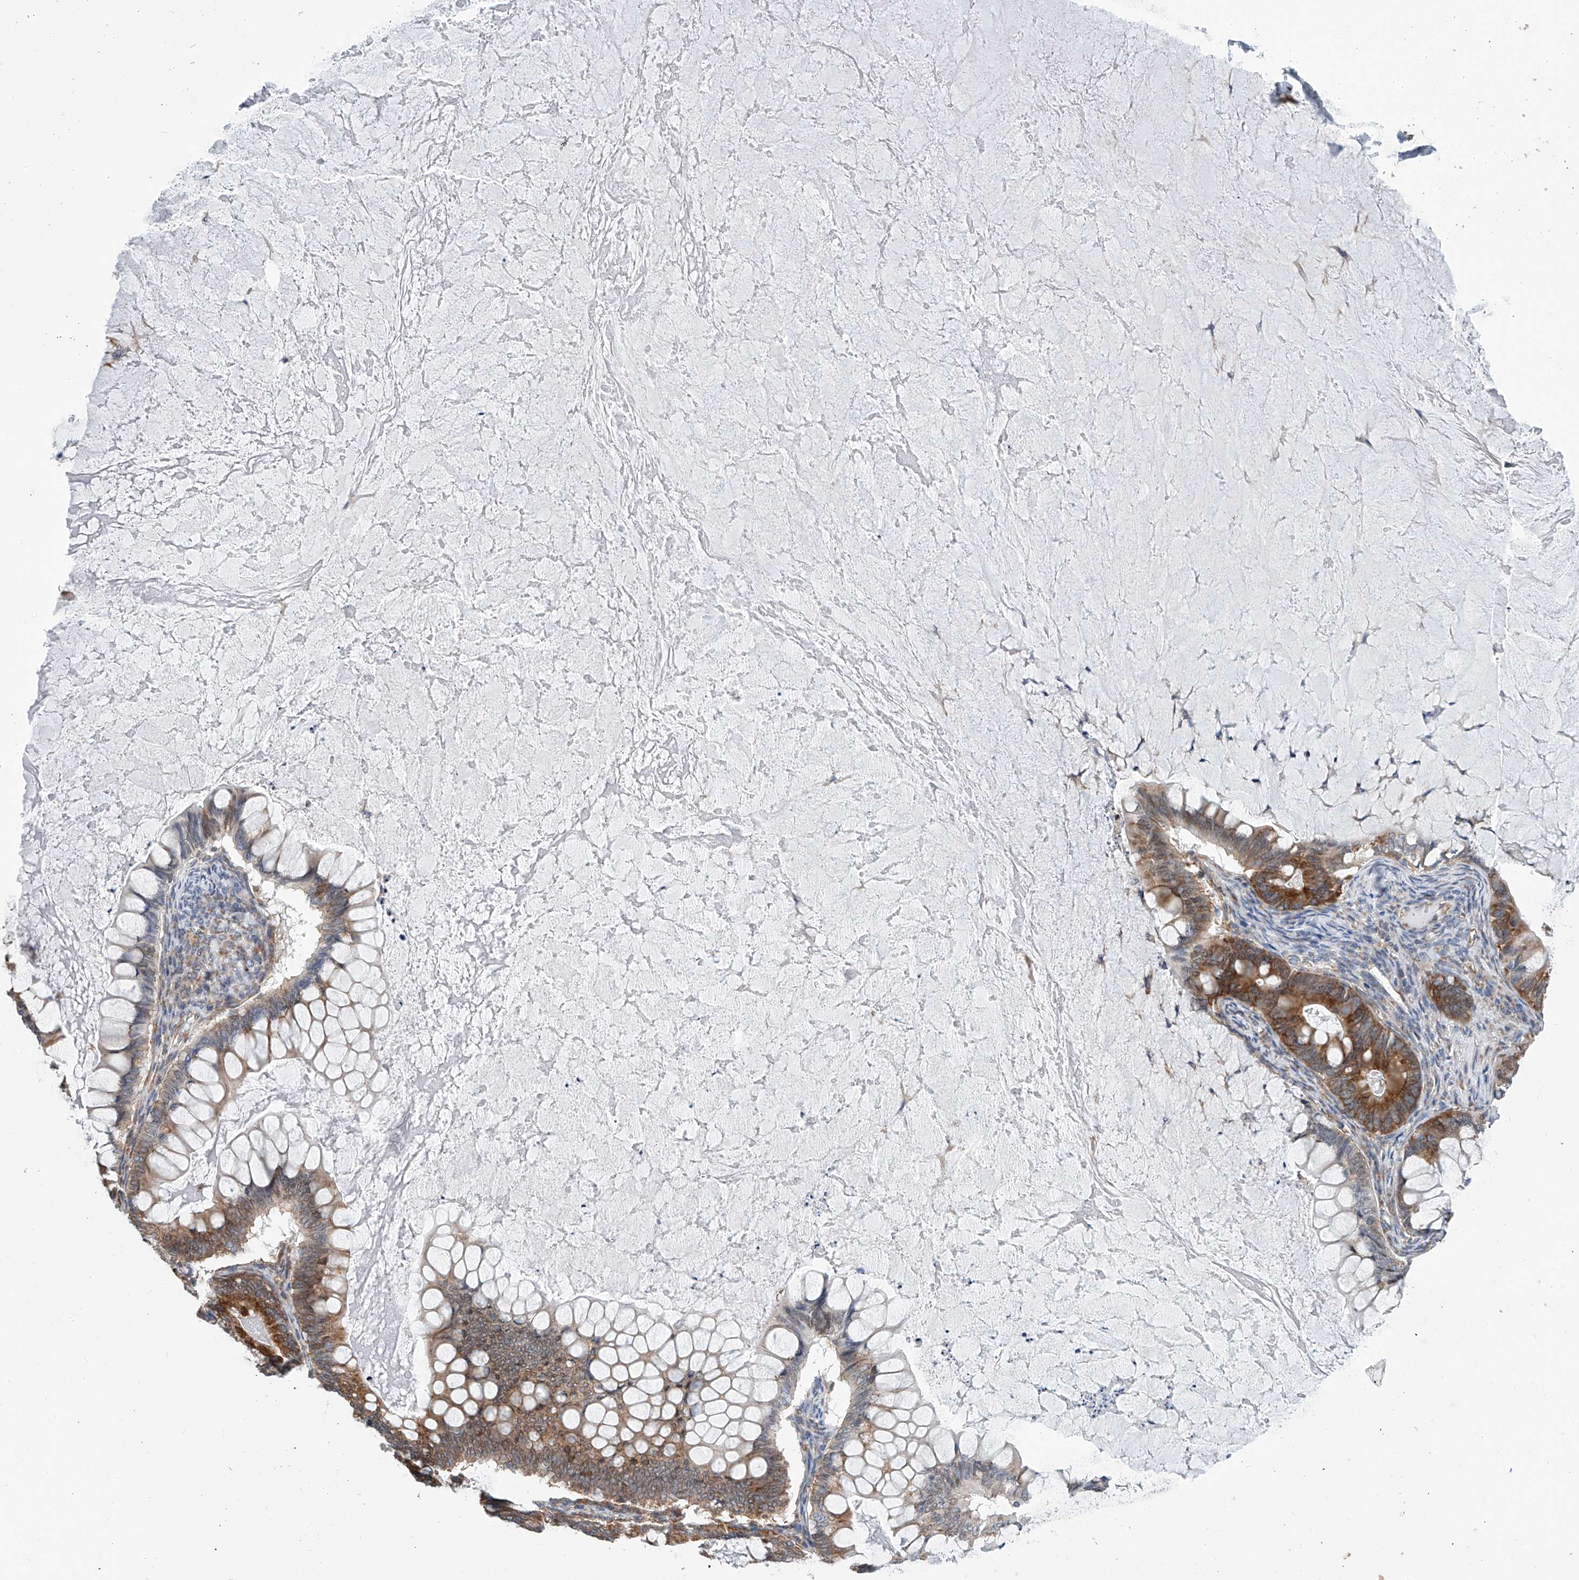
{"staining": {"intensity": "moderate", "quantity": ">75%", "location": "cytoplasmic/membranous"}, "tissue": "ovarian cancer", "cell_type": "Tumor cells", "image_type": "cancer", "snomed": [{"axis": "morphology", "description": "Cystadenocarcinoma, mucinous, NOS"}, {"axis": "topography", "description": "Ovary"}], "caption": "Ovarian cancer (mucinous cystadenocarcinoma) tissue reveals moderate cytoplasmic/membranous expression in about >75% of tumor cells, visualized by immunohistochemistry.", "gene": "RPL26L1", "patient": {"sex": "female", "age": 61}}